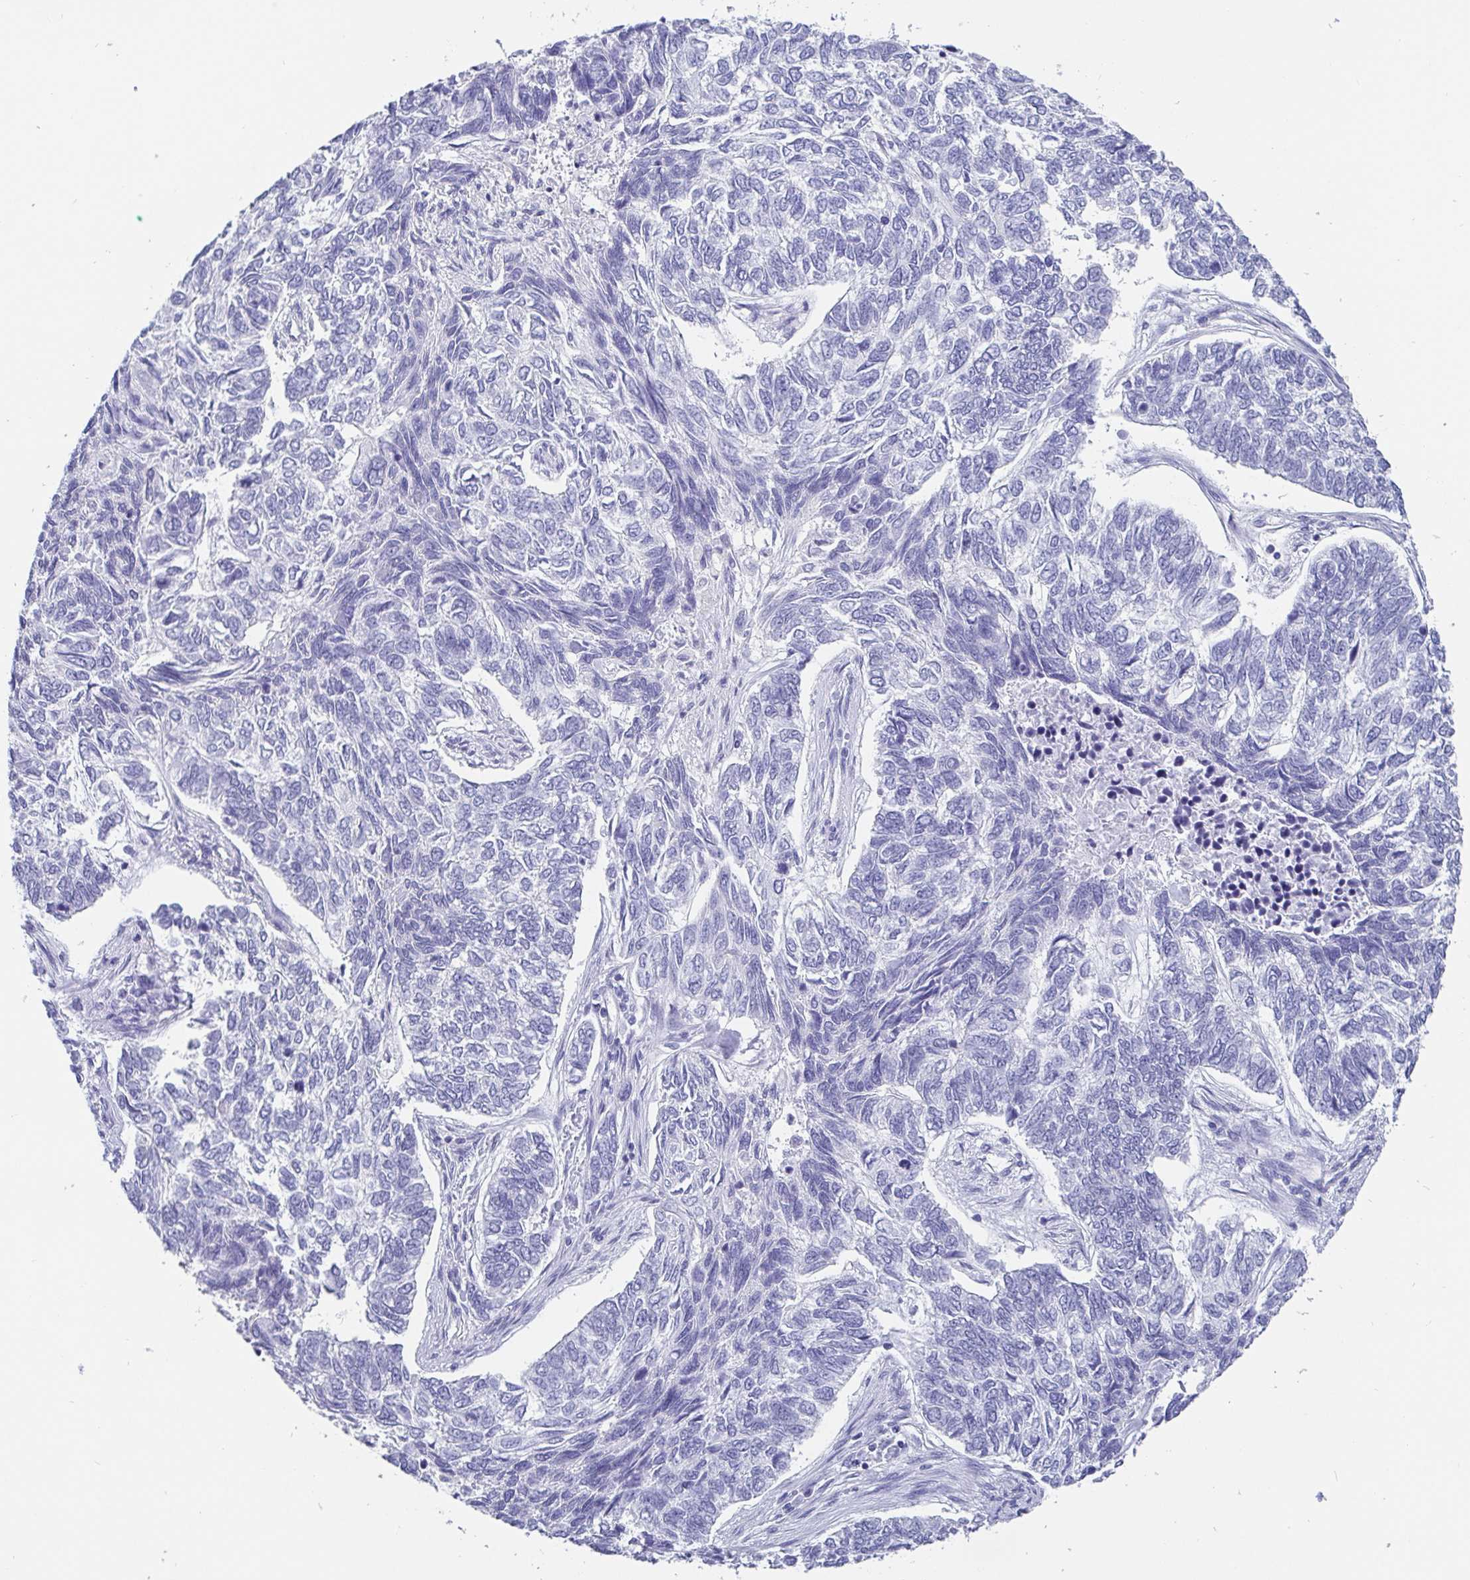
{"staining": {"intensity": "negative", "quantity": "none", "location": "none"}, "tissue": "skin cancer", "cell_type": "Tumor cells", "image_type": "cancer", "snomed": [{"axis": "morphology", "description": "Basal cell carcinoma"}, {"axis": "topography", "description": "Skin"}], "caption": "Immunohistochemistry (IHC) of skin cancer displays no expression in tumor cells.", "gene": "SCGN", "patient": {"sex": "female", "age": 65}}